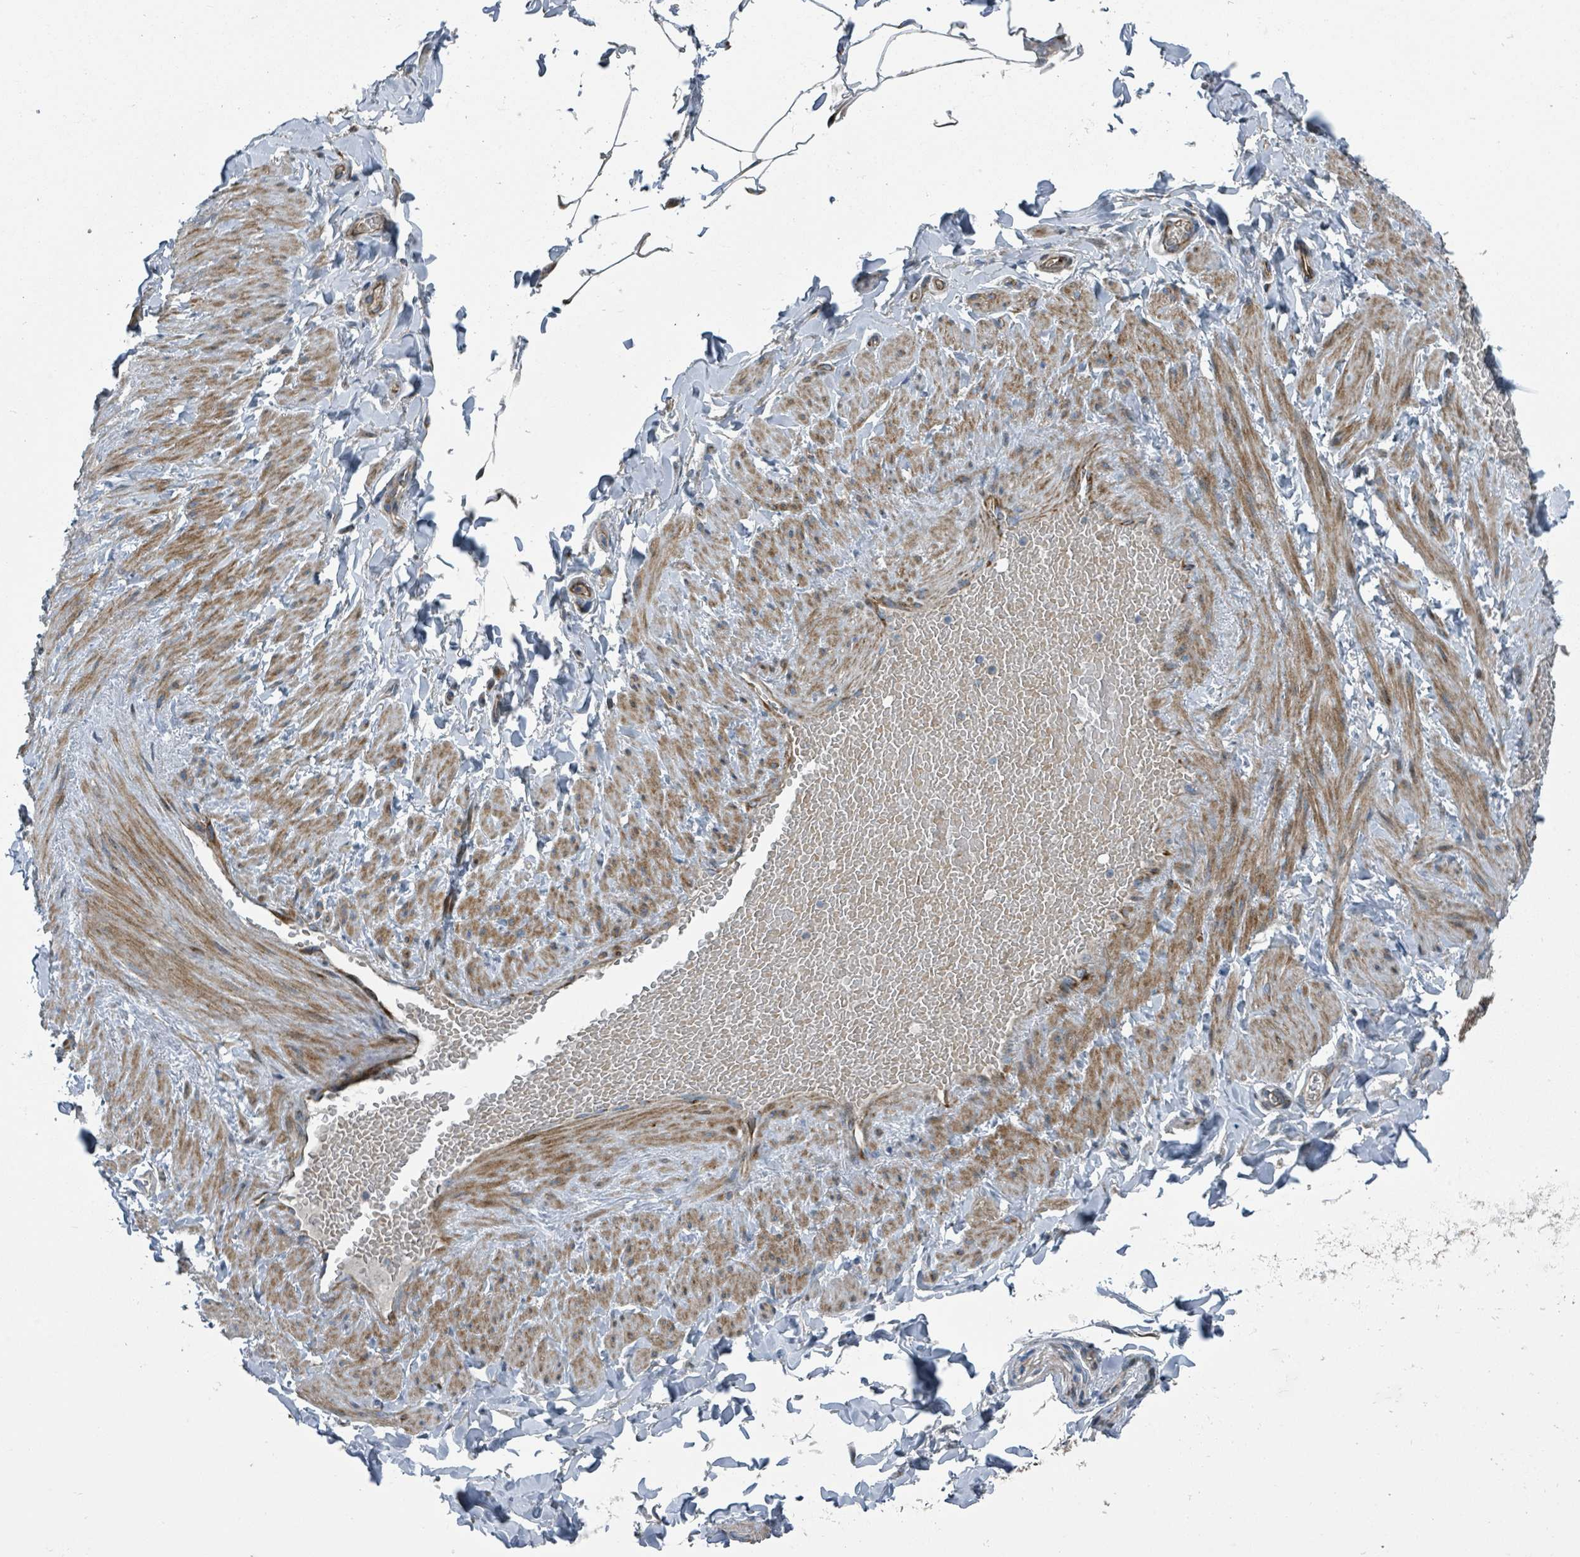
{"staining": {"intensity": "negative", "quantity": "none", "location": "none"}, "tissue": "adipose tissue", "cell_type": "Adipocytes", "image_type": "normal", "snomed": [{"axis": "morphology", "description": "Normal tissue, NOS"}, {"axis": "topography", "description": "Soft tissue"}, {"axis": "topography", "description": "Vascular tissue"}], "caption": "Normal adipose tissue was stained to show a protein in brown. There is no significant positivity in adipocytes. (Brightfield microscopy of DAB (3,3'-diaminobenzidine) immunohistochemistry (IHC) at high magnification).", "gene": "DIPK2A", "patient": {"sex": "male", "age": 54}}